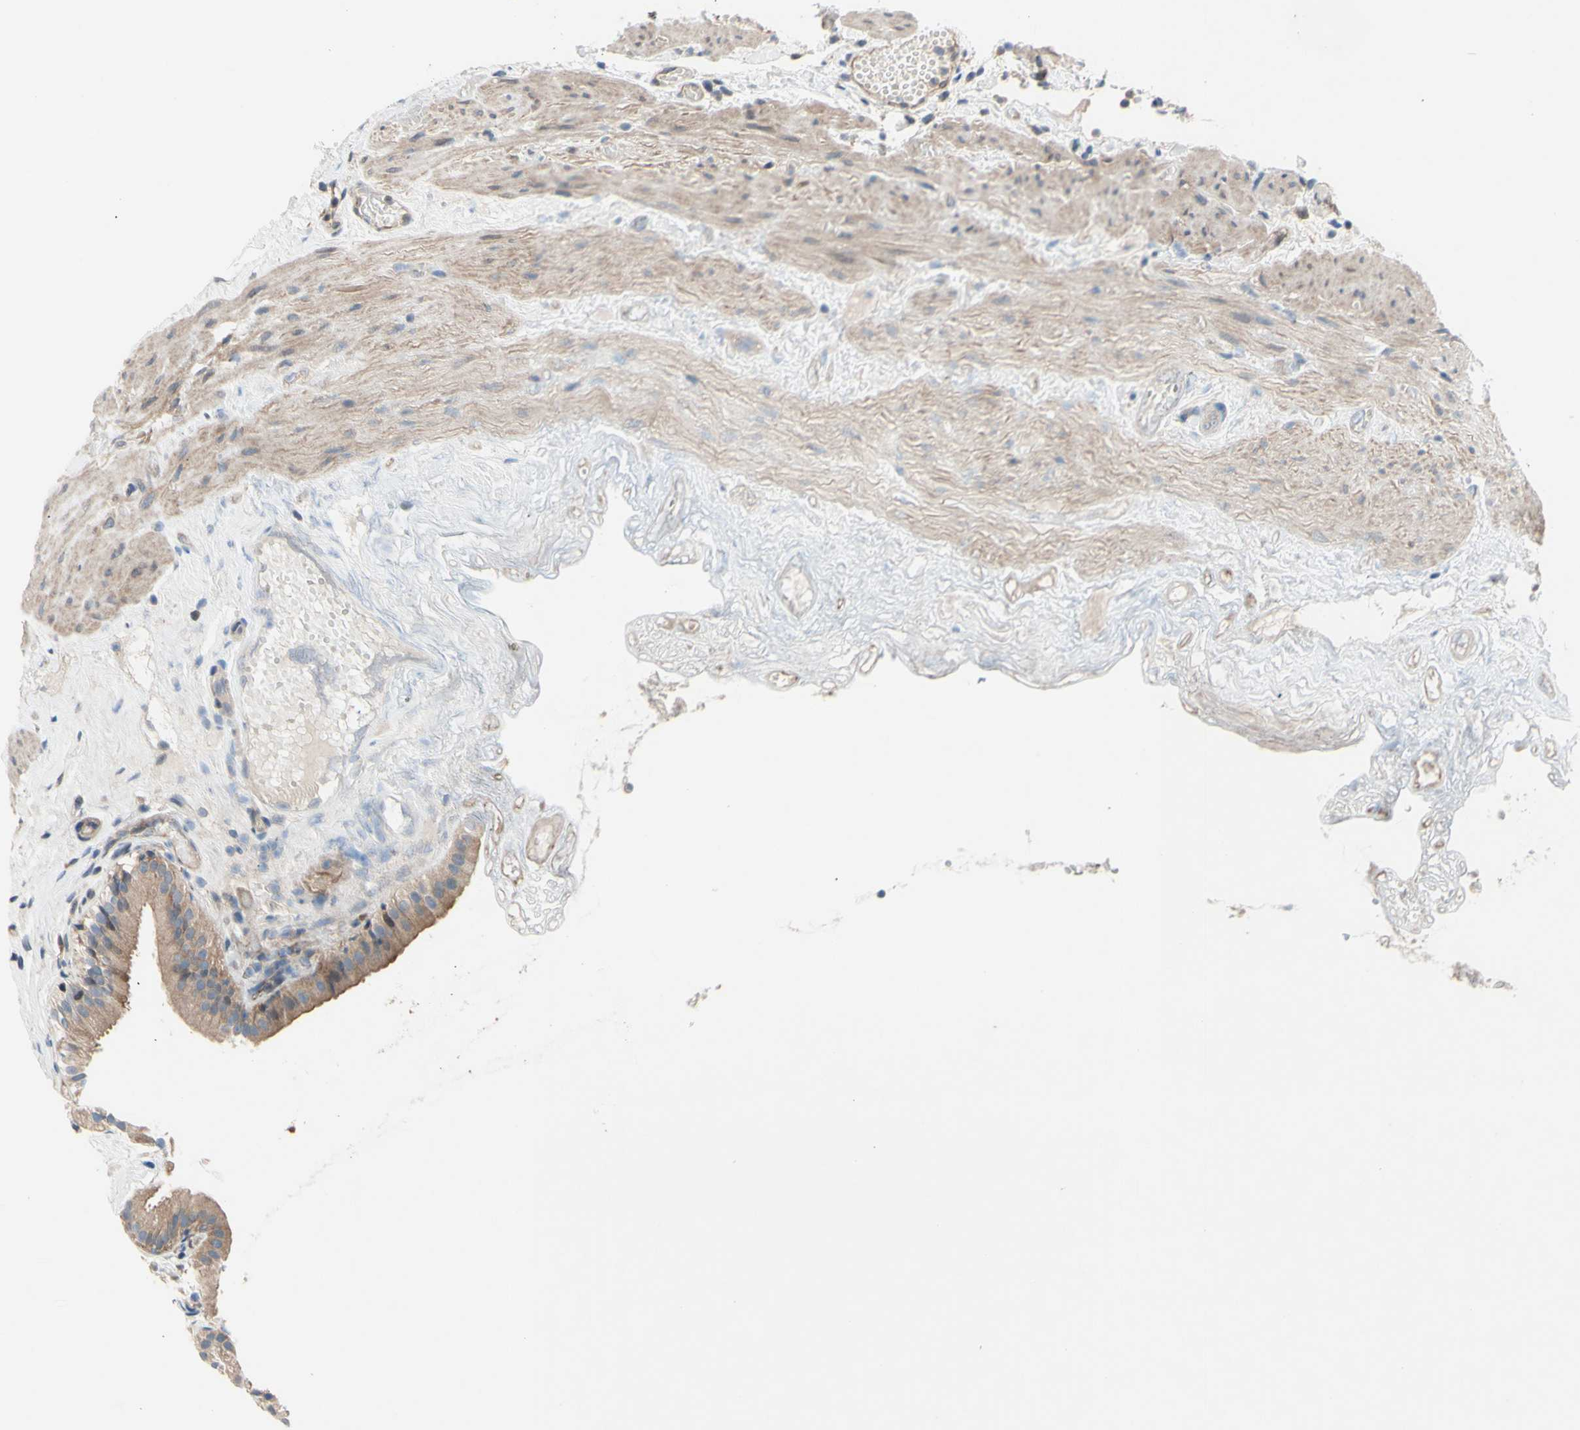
{"staining": {"intensity": "moderate", "quantity": ">75%", "location": "cytoplasmic/membranous"}, "tissue": "gallbladder", "cell_type": "Glandular cells", "image_type": "normal", "snomed": [{"axis": "morphology", "description": "Normal tissue, NOS"}, {"axis": "topography", "description": "Gallbladder"}], "caption": "Moderate cytoplasmic/membranous expression is seen in approximately >75% of glandular cells in normal gallbladder.", "gene": "DYNLRB1", "patient": {"sex": "female", "age": 26}}